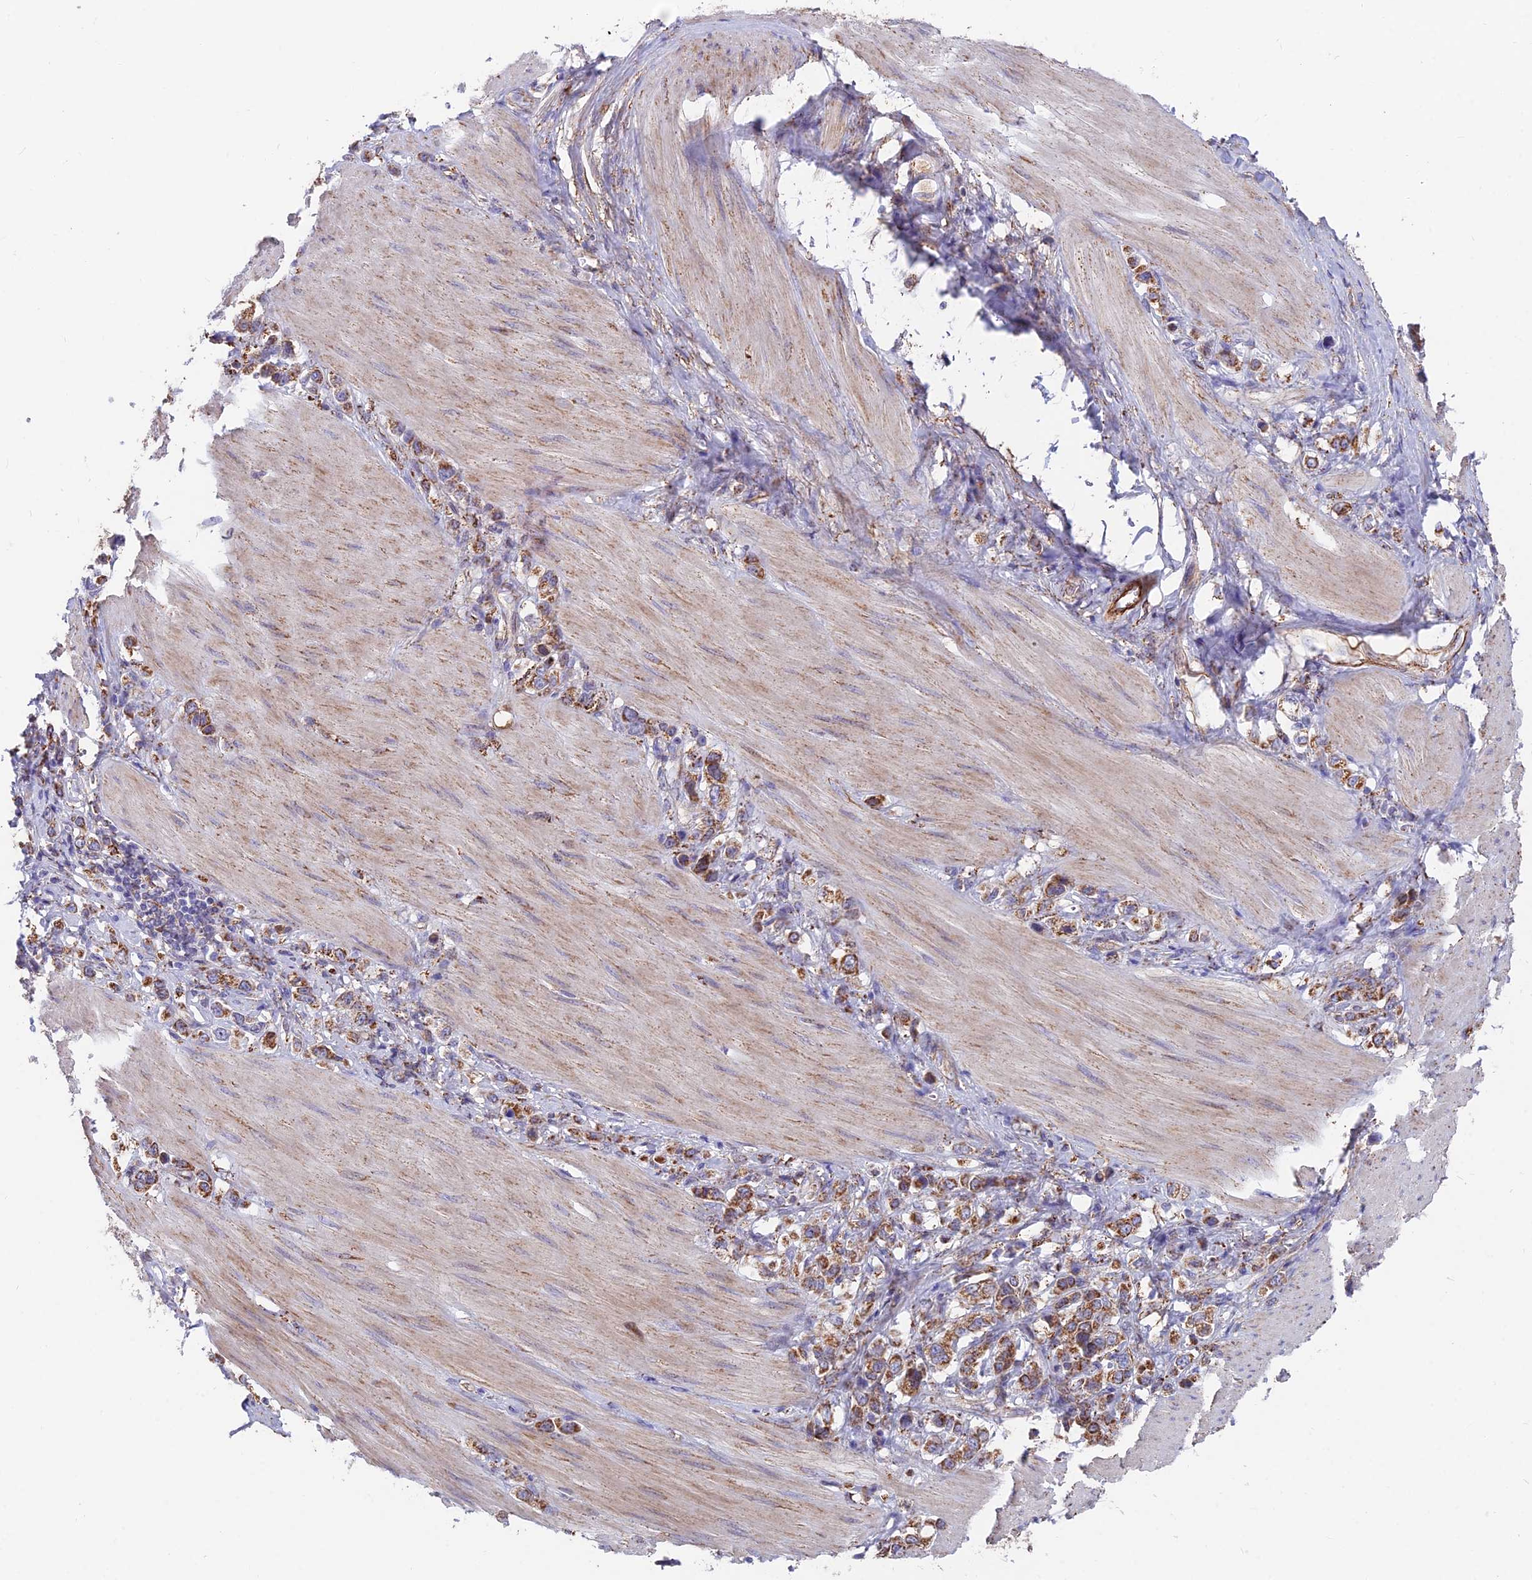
{"staining": {"intensity": "strong", "quantity": ">75%", "location": "cytoplasmic/membranous"}, "tissue": "stomach cancer", "cell_type": "Tumor cells", "image_type": "cancer", "snomed": [{"axis": "morphology", "description": "Adenocarcinoma, NOS"}, {"axis": "topography", "description": "Stomach"}], "caption": "Approximately >75% of tumor cells in human stomach adenocarcinoma display strong cytoplasmic/membranous protein positivity as visualized by brown immunohistochemical staining.", "gene": "TIGD6", "patient": {"sex": "female", "age": 65}}